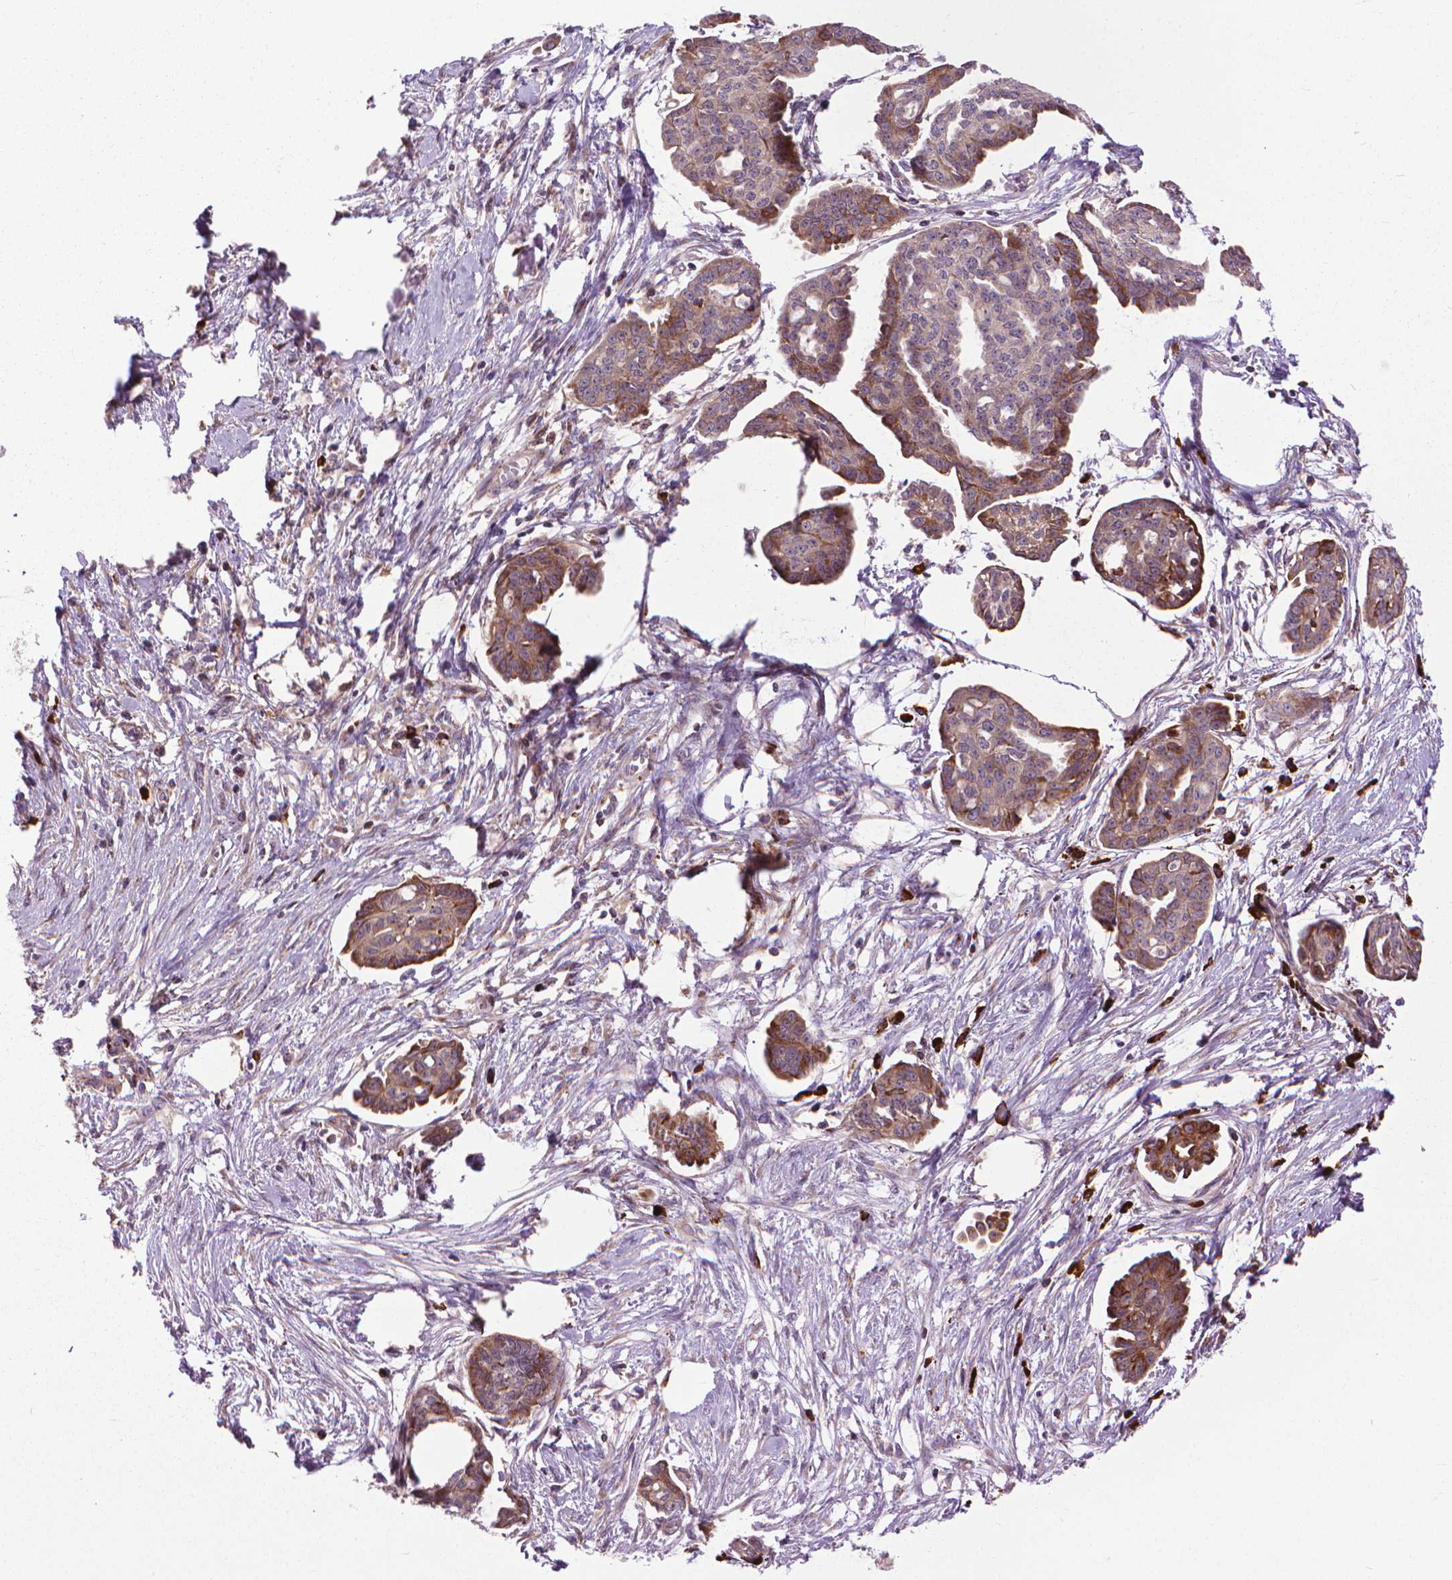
{"staining": {"intensity": "moderate", "quantity": ">75%", "location": "cytoplasmic/membranous"}, "tissue": "ovarian cancer", "cell_type": "Tumor cells", "image_type": "cancer", "snomed": [{"axis": "morphology", "description": "Cystadenocarcinoma, serous, NOS"}, {"axis": "topography", "description": "Ovary"}], "caption": "High-magnification brightfield microscopy of ovarian cancer (serous cystadenocarcinoma) stained with DAB (brown) and counterstained with hematoxylin (blue). tumor cells exhibit moderate cytoplasmic/membranous positivity is appreciated in about>75% of cells.", "gene": "MYH14", "patient": {"sex": "female", "age": 71}}